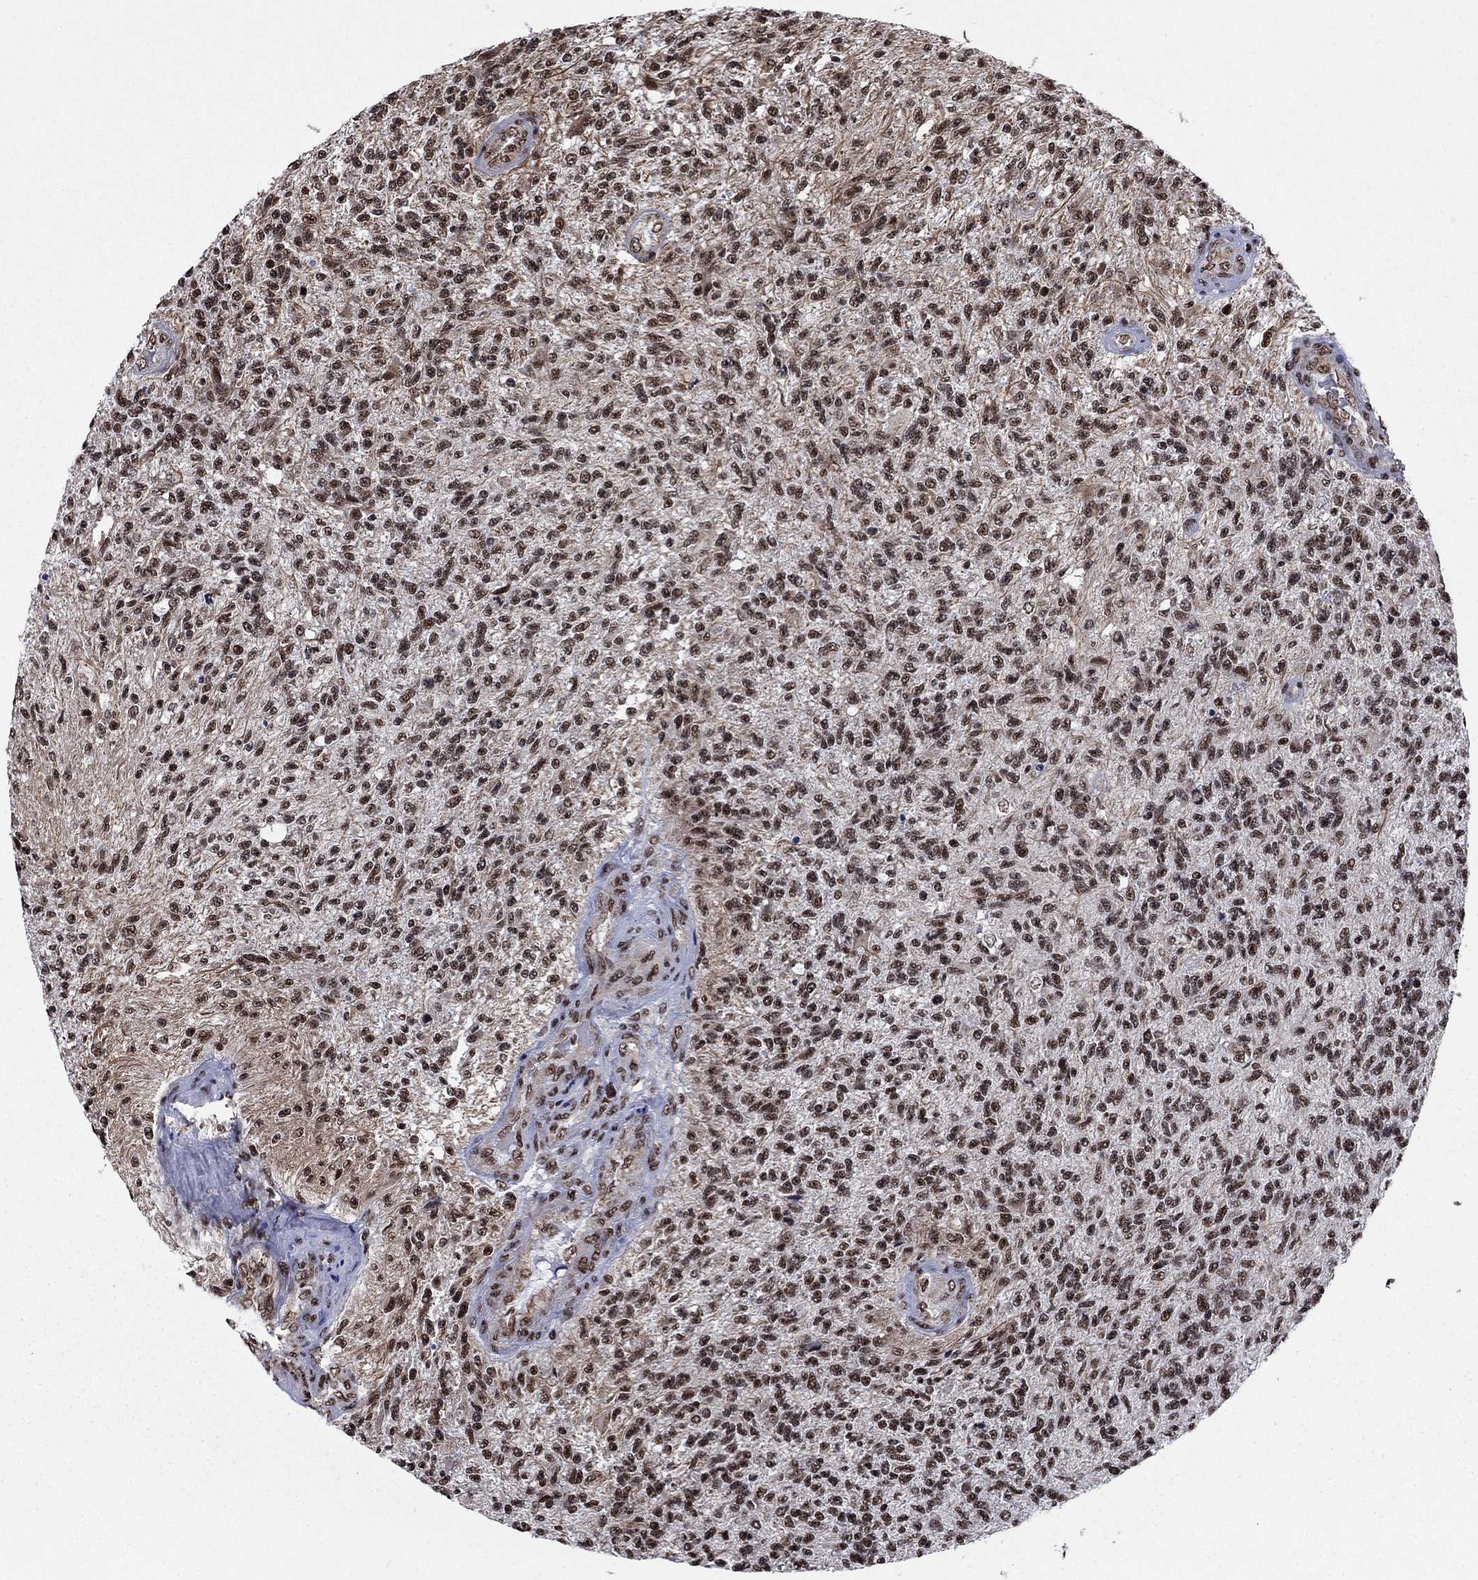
{"staining": {"intensity": "moderate", "quantity": ">75%", "location": "nuclear"}, "tissue": "glioma", "cell_type": "Tumor cells", "image_type": "cancer", "snomed": [{"axis": "morphology", "description": "Glioma, malignant, High grade"}, {"axis": "topography", "description": "Brain"}], "caption": "Moderate nuclear expression for a protein is appreciated in about >75% of tumor cells of malignant glioma (high-grade) using immunohistochemistry (IHC).", "gene": "N4BP2", "patient": {"sex": "male", "age": 56}}